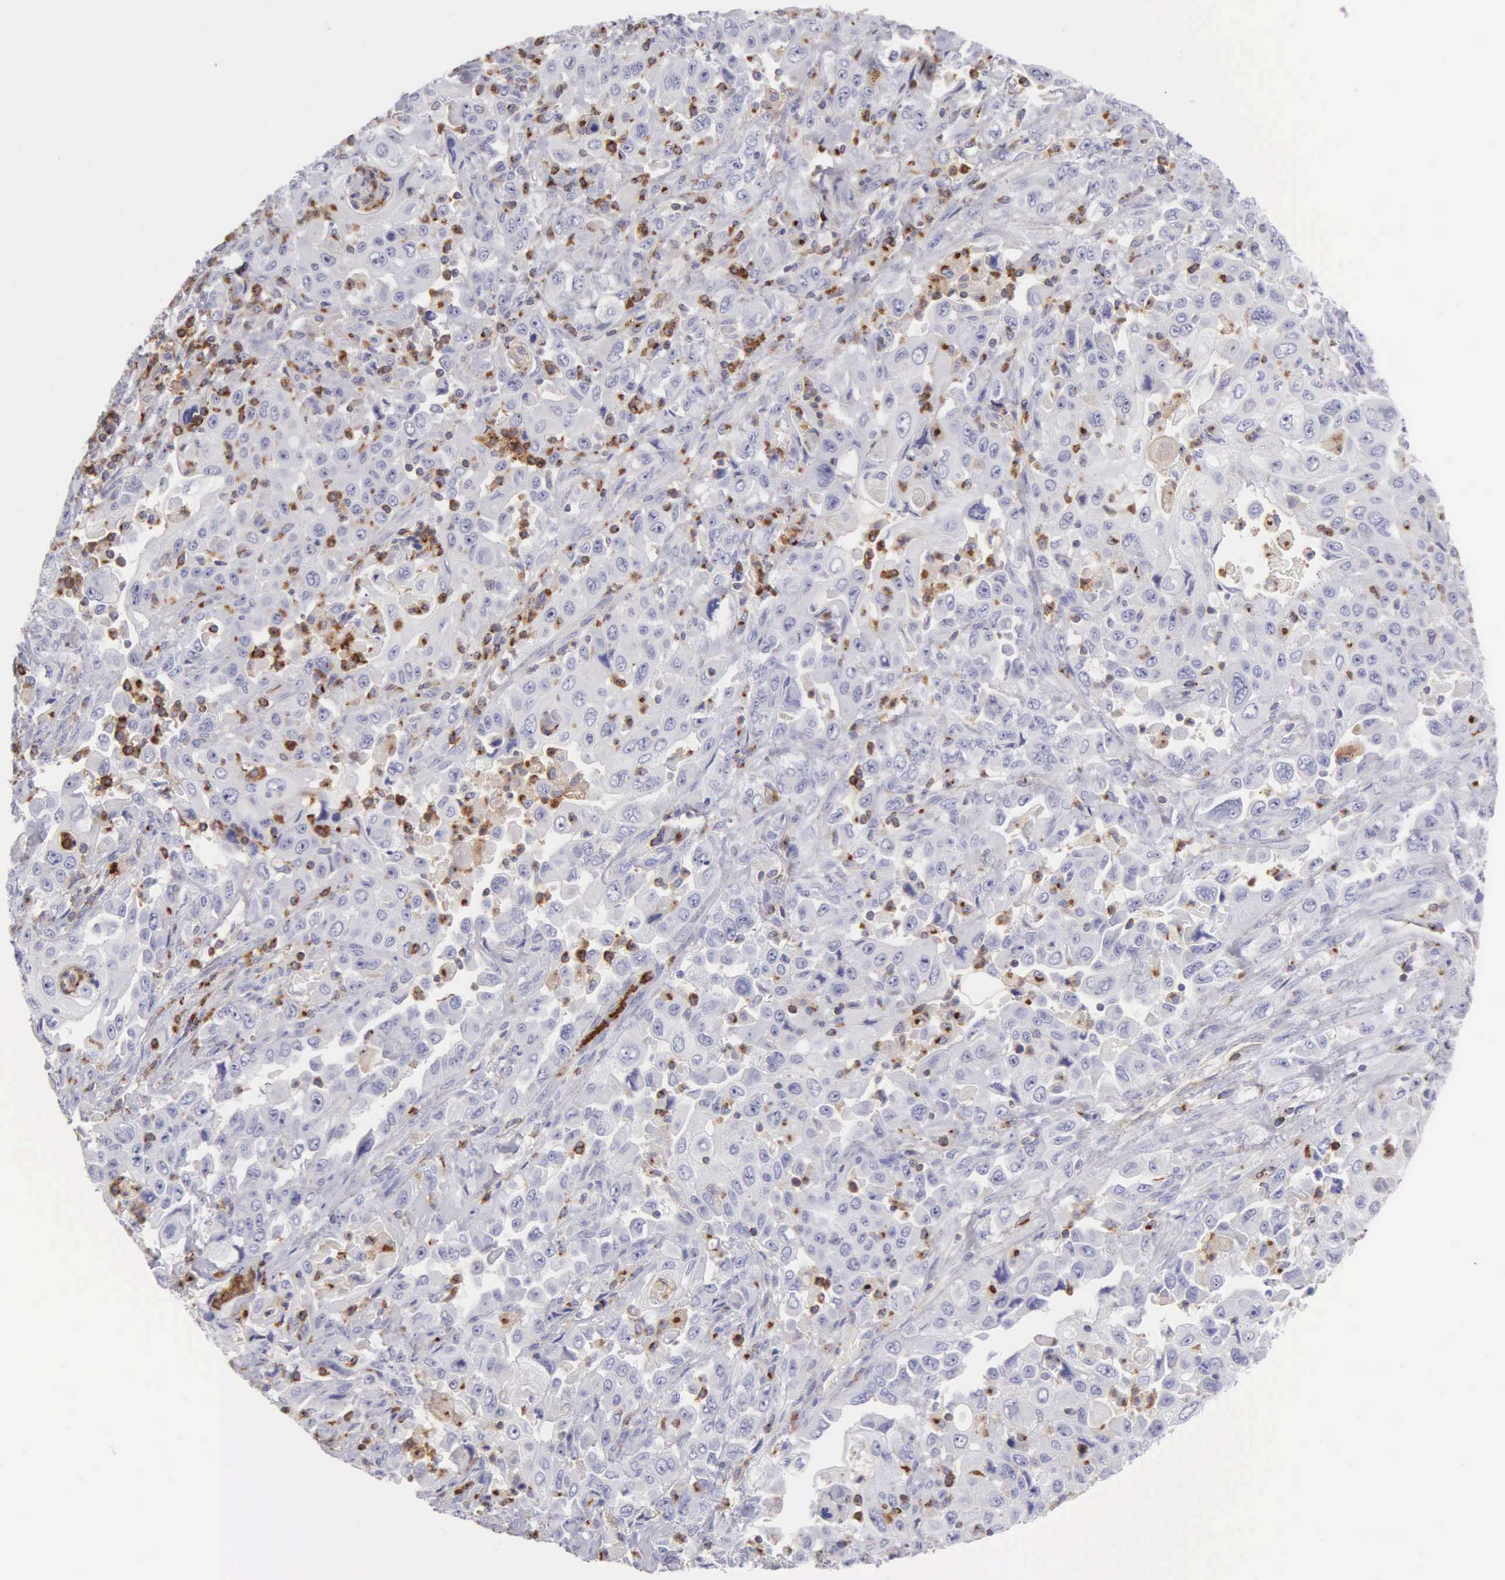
{"staining": {"intensity": "negative", "quantity": "none", "location": "none"}, "tissue": "pancreatic cancer", "cell_type": "Tumor cells", "image_type": "cancer", "snomed": [{"axis": "morphology", "description": "Adenocarcinoma, NOS"}, {"axis": "topography", "description": "Pancreas"}], "caption": "A micrograph of human adenocarcinoma (pancreatic) is negative for staining in tumor cells.", "gene": "SRGN", "patient": {"sex": "male", "age": 70}}